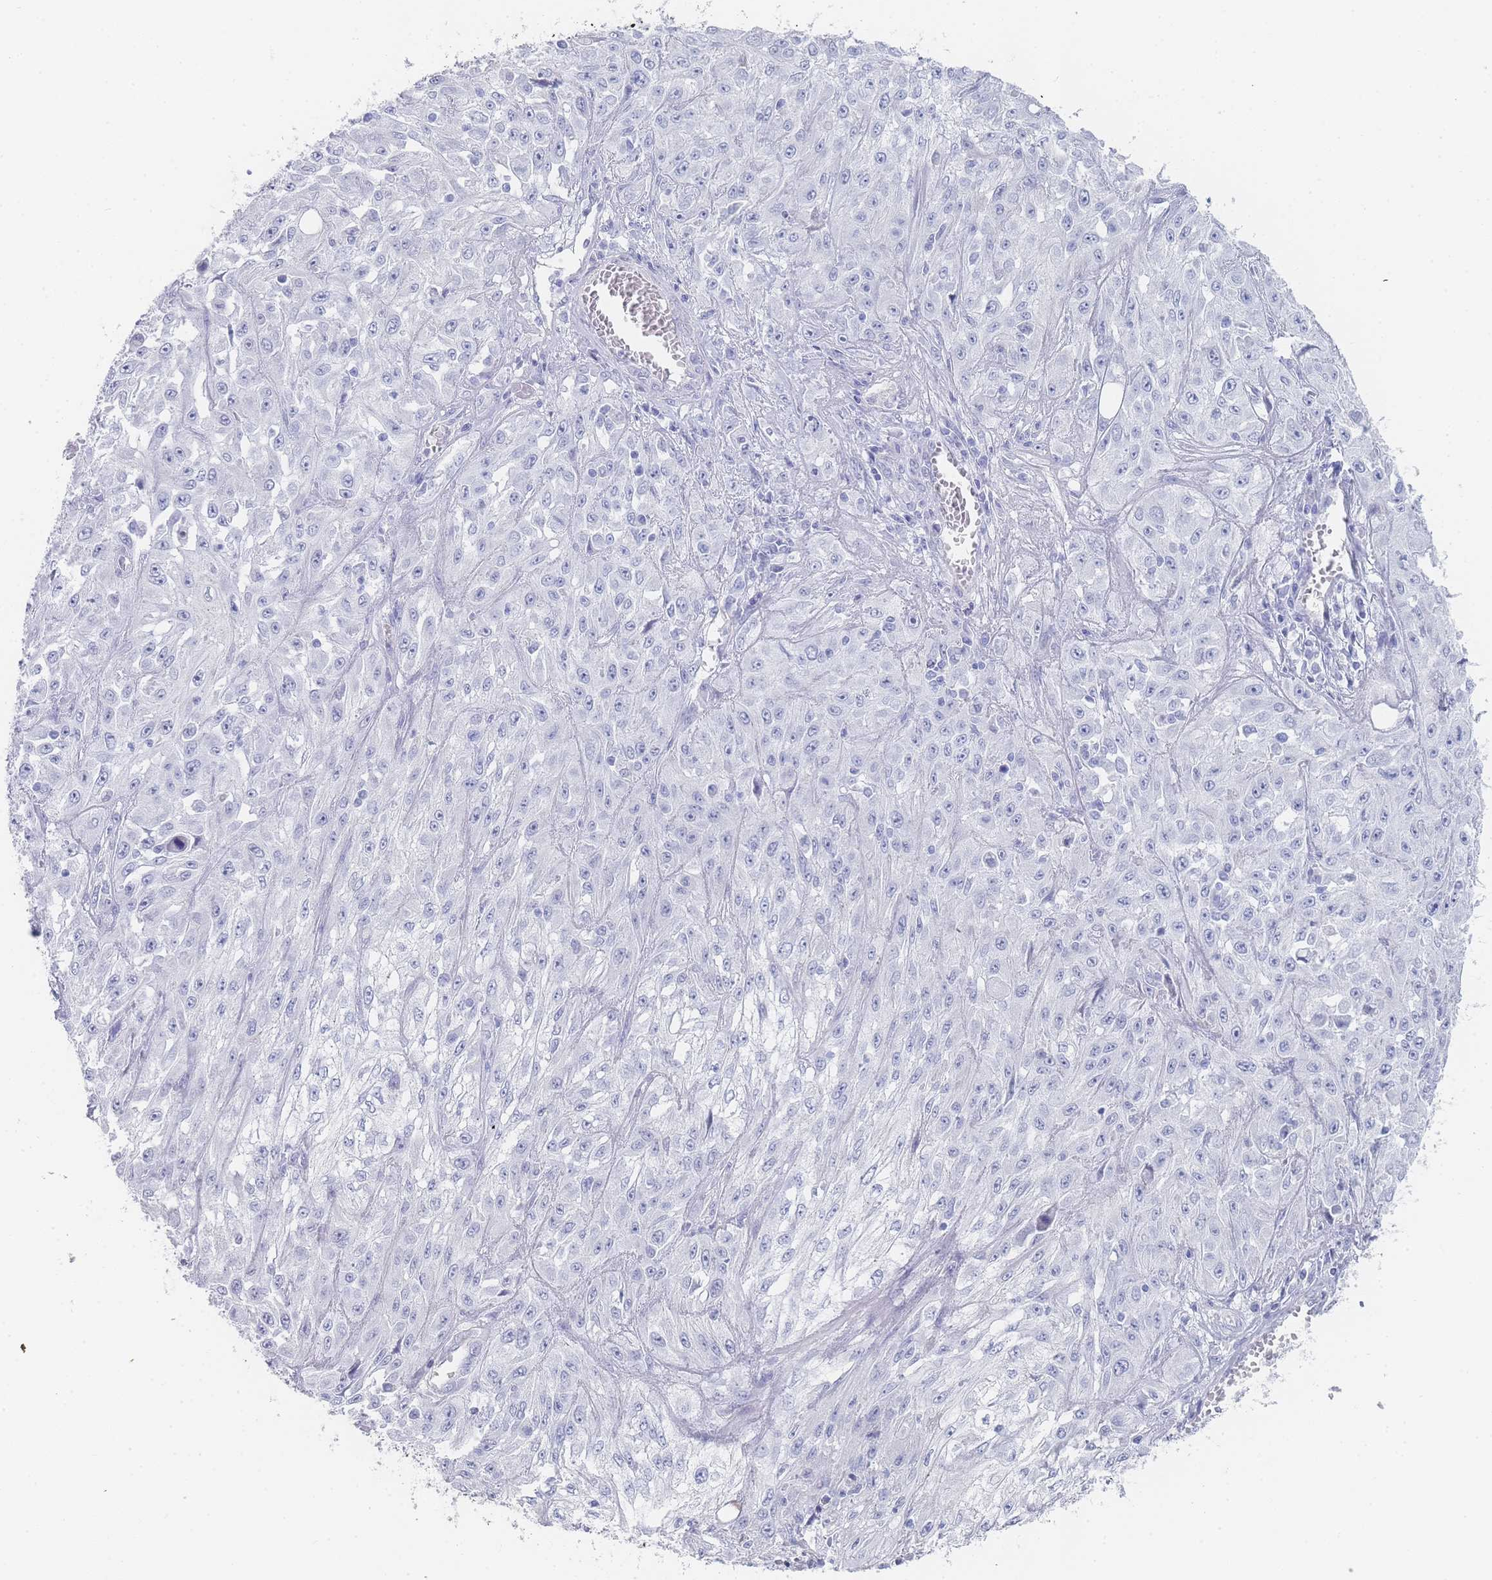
{"staining": {"intensity": "negative", "quantity": "none", "location": "none"}, "tissue": "skin cancer", "cell_type": "Tumor cells", "image_type": "cancer", "snomed": [{"axis": "morphology", "description": "Squamous cell carcinoma, NOS"}, {"axis": "morphology", "description": "Squamous cell carcinoma, metastatic, NOS"}, {"axis": "topography", "description": "Skin"}, {"axis": "topography", "description": "Lymph node"}], "caption": "Tumor cells are negative for brown protein staining in skin cancer (metastatic squamous cell carcinoma). (DAB immunohistochemistry (IHC) with hematoxylin counter stain).", "gene": "IMPG1", "patient": {"sex": "male", "age": 75}}